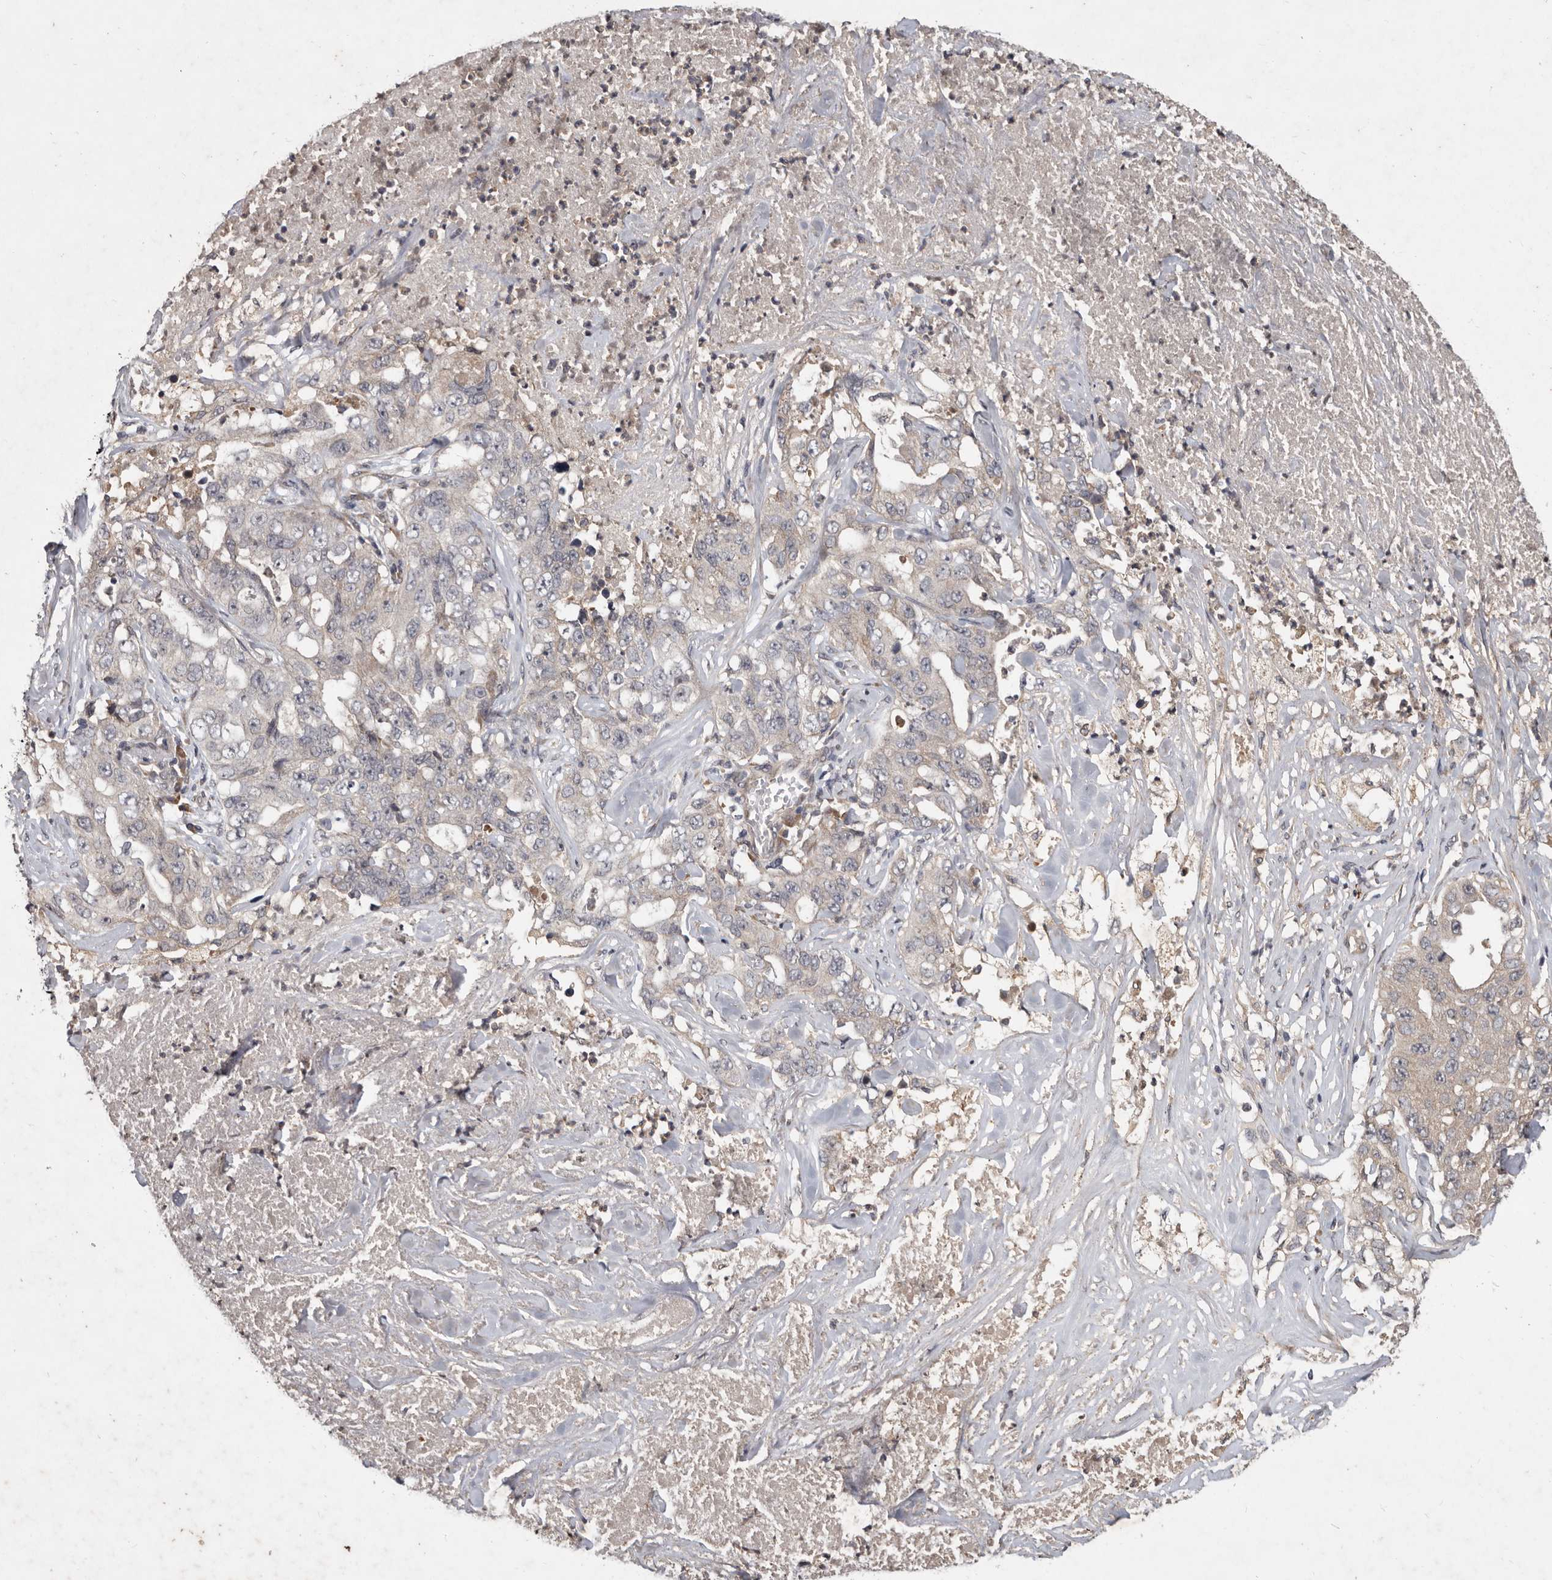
{"staining": {"intensity": "weak", "quantity": "<25%", "location": "cytoplasmic/membranous"}, "tissue": "lung cancer", "cell_type": "Tumor cells", "image_type": "cancer", "snomed": [{"axis": "morphology", "description": "Adenocarcinoma, NOS"}, {"axis": "topography", "description": "Lung"}], "caption": "Protein analysis of lung adenocarcinoma shows no significant expression in tumor cells. (DAB (3,3'-diaminobenzidine) IHC, high magnification).", "gene": "DNAJC28", "patient": {"sex": "female", "age": 51}}